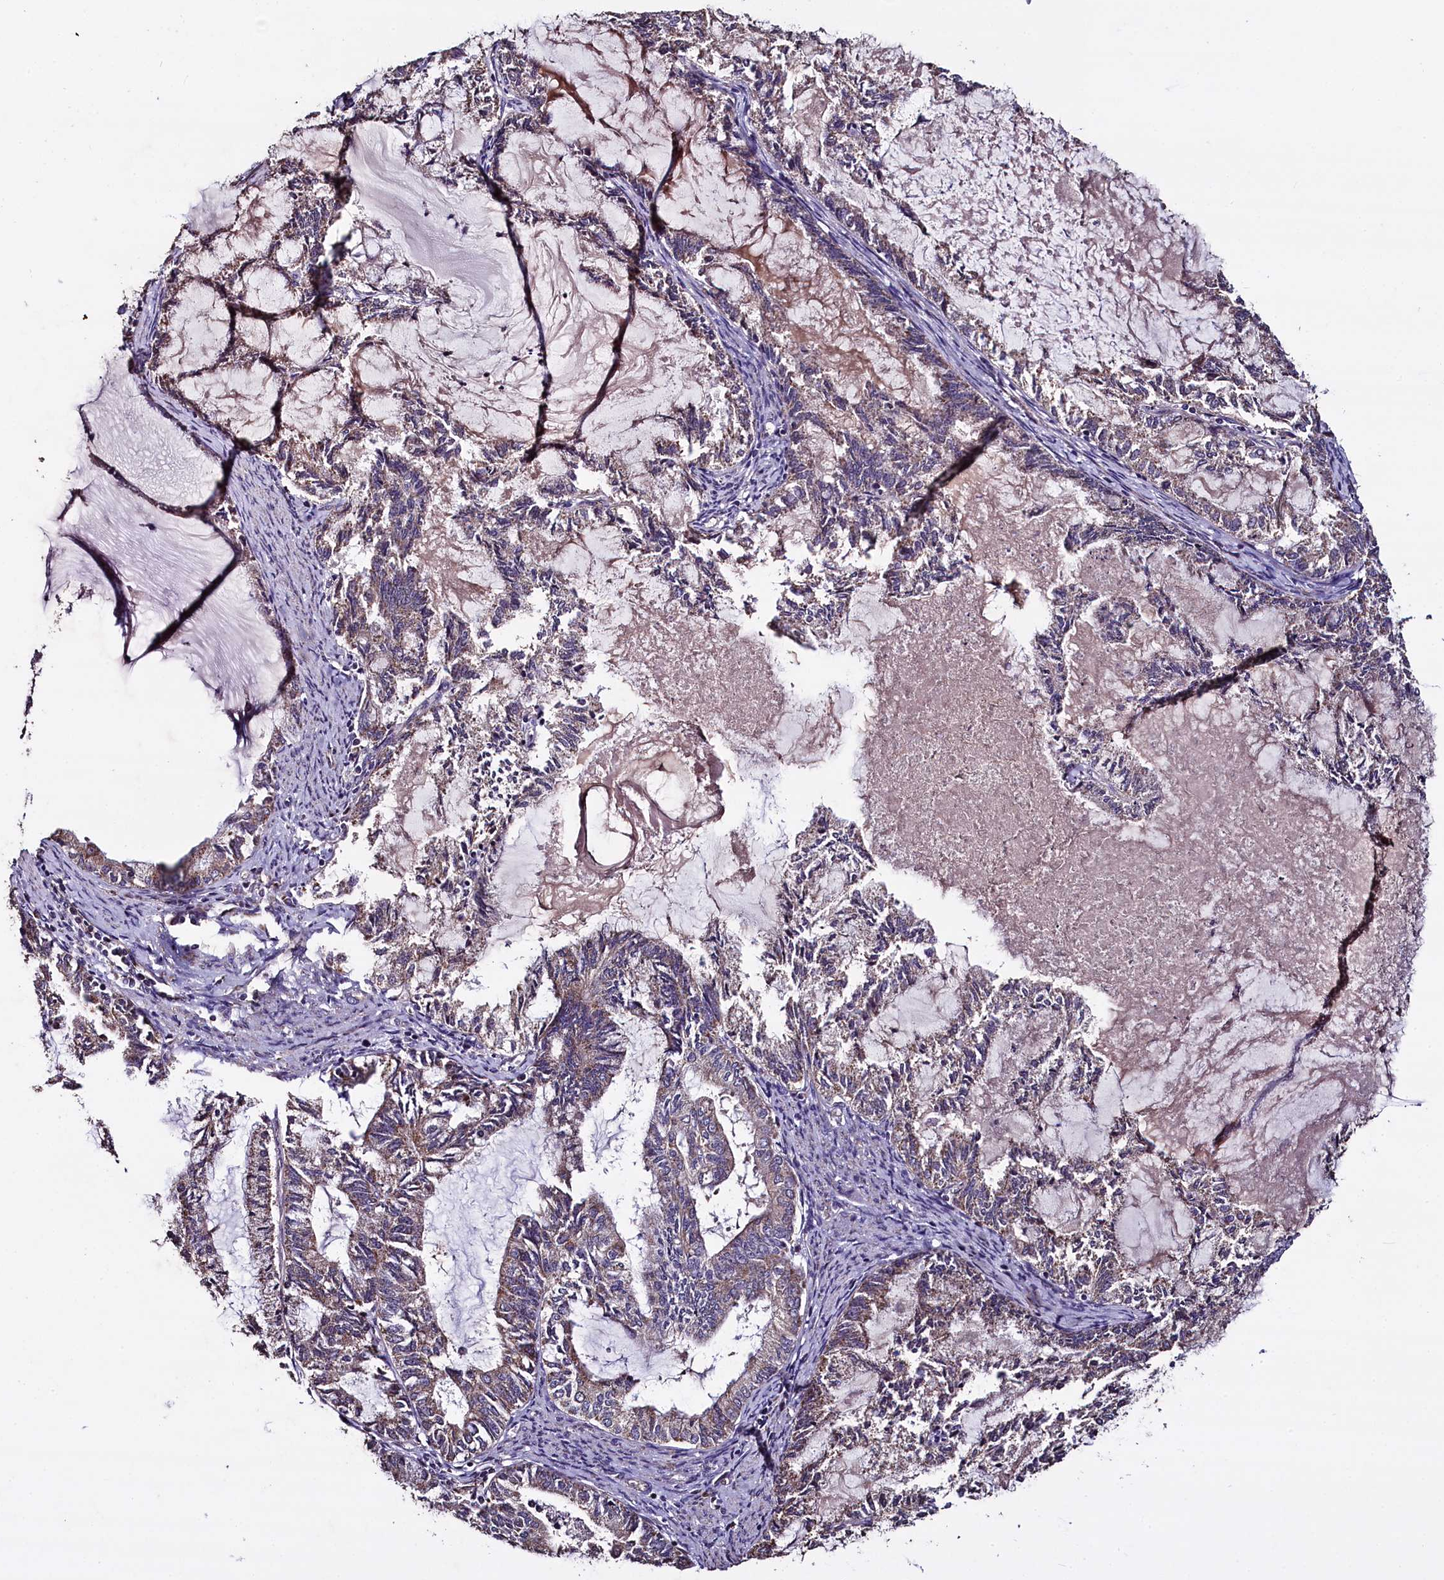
{"staining": {"intensity": "moderate", "quantity": "25%-75%", "location": "cytoplasmic/membranous"}, "tissue": "endometrial cancer", "cell_type": "Tumor cells", "image_type": "cancer", "snomed": [{"axis": "morphology", "description": "Adenocarcinoma, NOS"}, {"axis": "topography", "description": "Endometrium"}], "caption": "Tumor cells display medium levels of moderate cytoplasmic/membranous positivity in approximately 25%-75% of cells in human endometrial cancer. The staining was performed using DAB to visualize the protein expression in brown, while the nuclei were stained in blue with hematoxylin (Magnification: 20x).", "gene": "COQ9", "patient": {"sex": "female", "age": 86}}